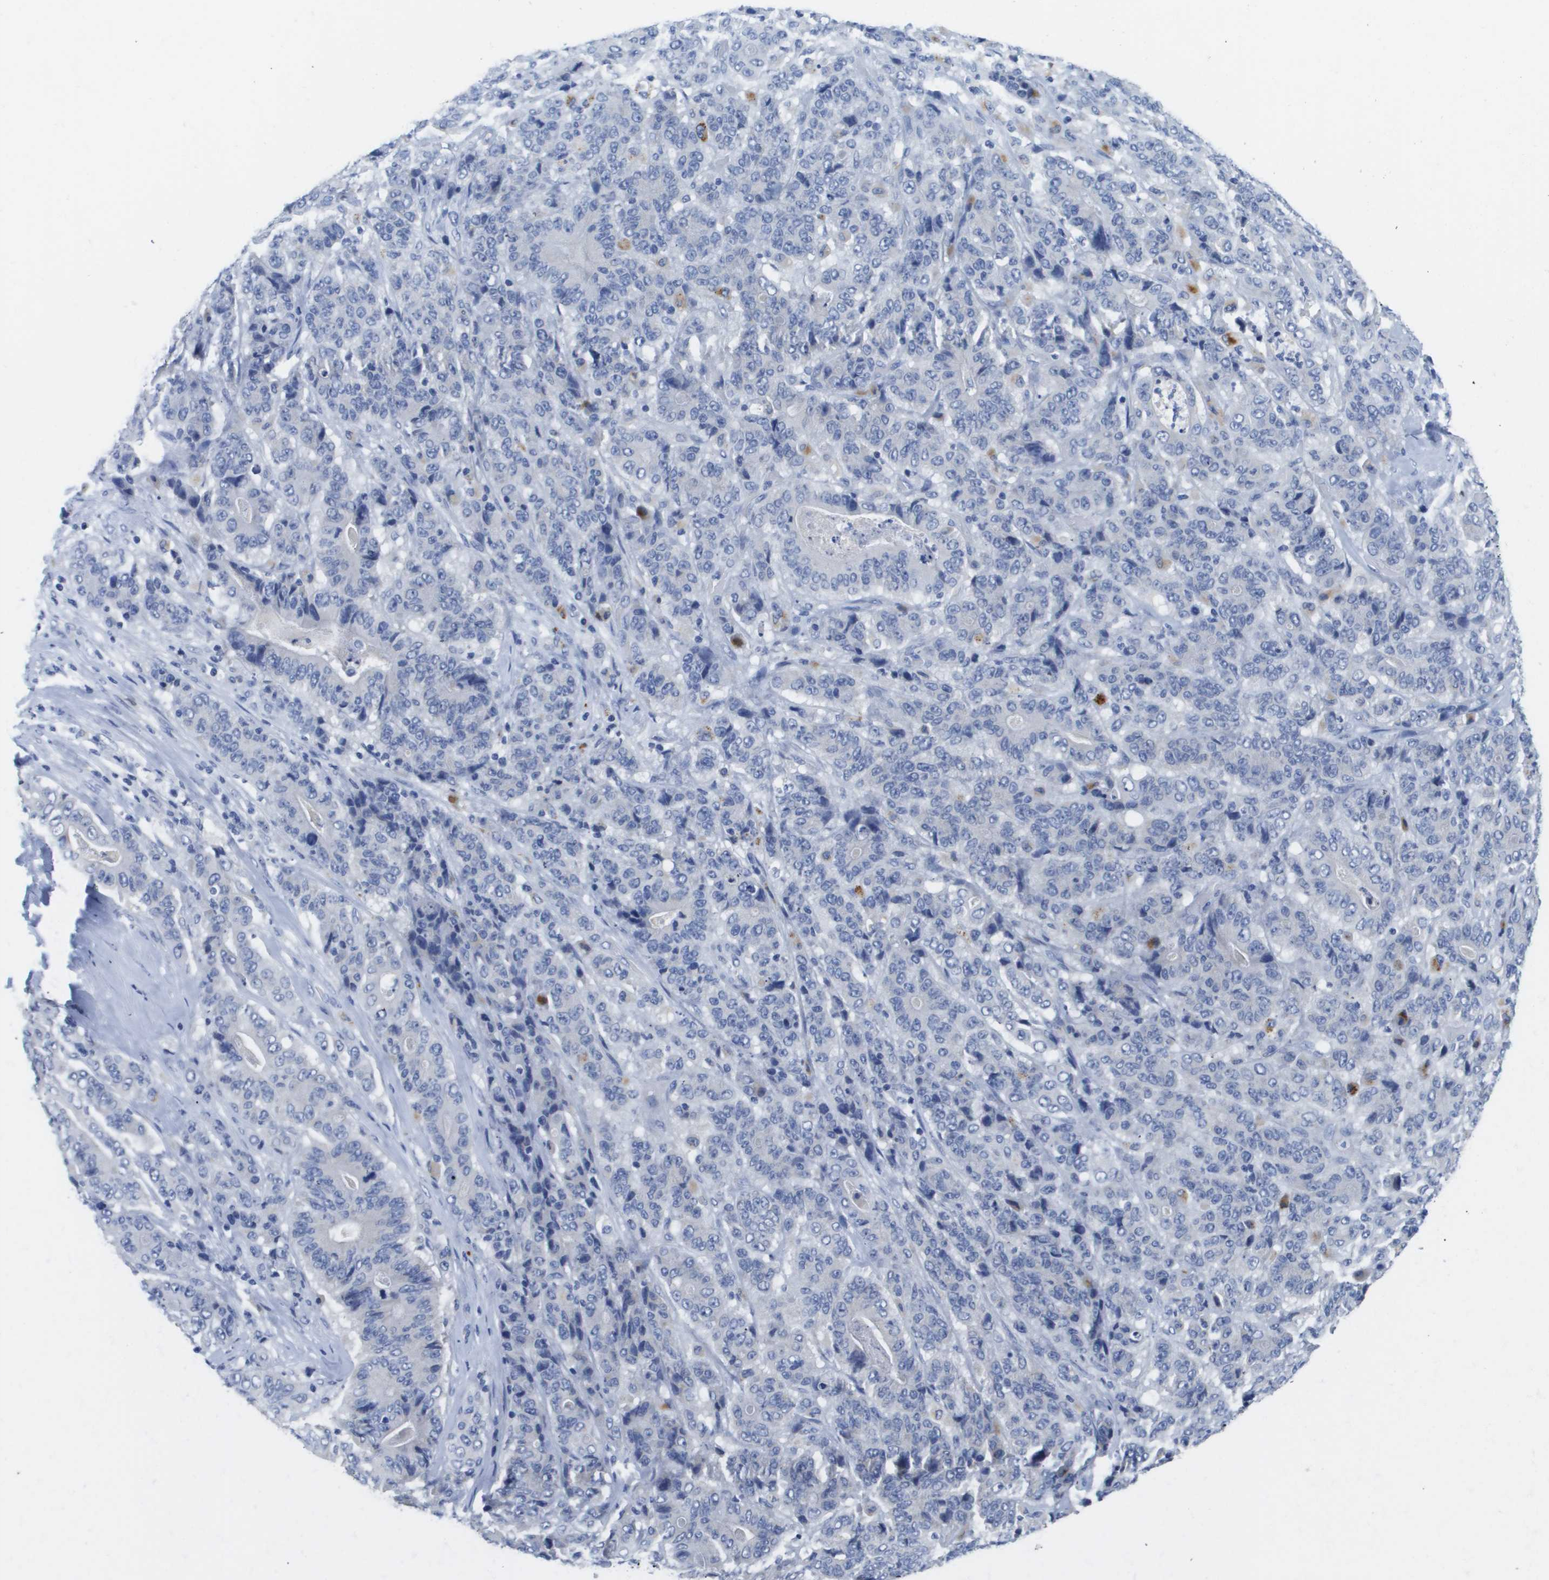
{"staining": {"intensity": "negative", "quantity": "none", "location": "none"}, "tissue": "stomach cancer", "cell_type": "Tumor cells", "image_type": "cancer", "snomed": [{"axis": "morphology", "description": "Adenocarcinoma, NOS"}, {"axis": "topography", "description": "Stomach"}], "caption": "Protein analysis of stomach cancer (adenocarcinoma) exhibits no significant staining in tumor cells.", "gene": "MS4A1", "patient": {"sex": "female", "age": 73}}